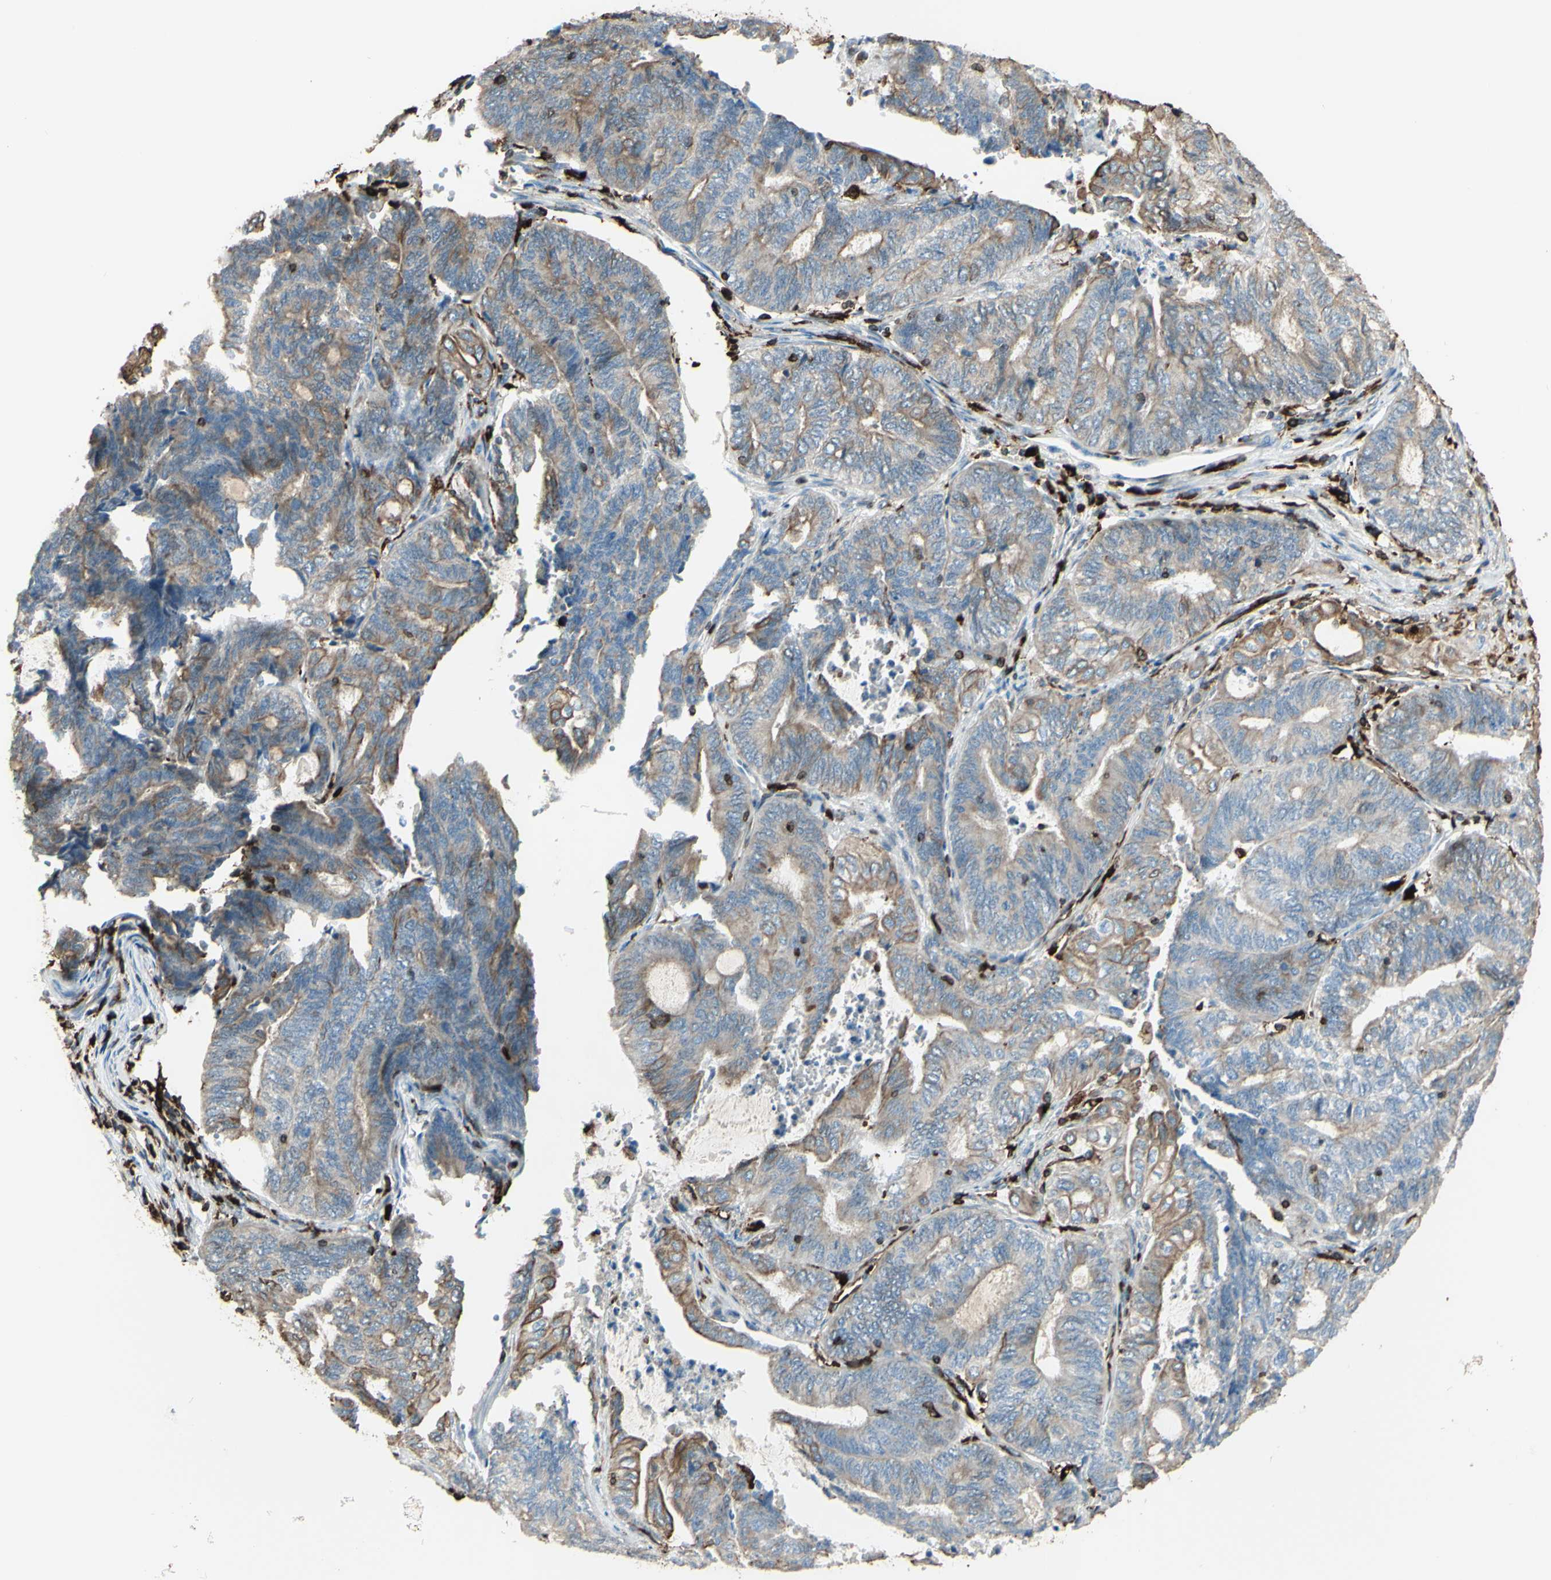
{"staining": {"intensity": "moderate", "quantity": ">75%", "location": "cytoplasmic/membranous"}, "tissue": "endometrial cancer", "cell_type": "Tumor cells", "image_type": "cancer", "snomed": [{"axis": "morphology", "description": "Adenocarcinoma, NOS"}, {"axis": "topography", "description": "Uterus"}, {"axis": "topography", "description": "Endometrium"}], "caption": "A brown stain shows moderate cytoplasmic/membranous positivity of a protein in human endometrial adenocarcinoma tumor cells. The staining was performed using DAB to visualize the protein expression in brown, while the nuclei were stained in blue with hematoxylin (Magnification: 20x).", "gene": "CD74", "patient": {"sex": "female", "age": 70}}